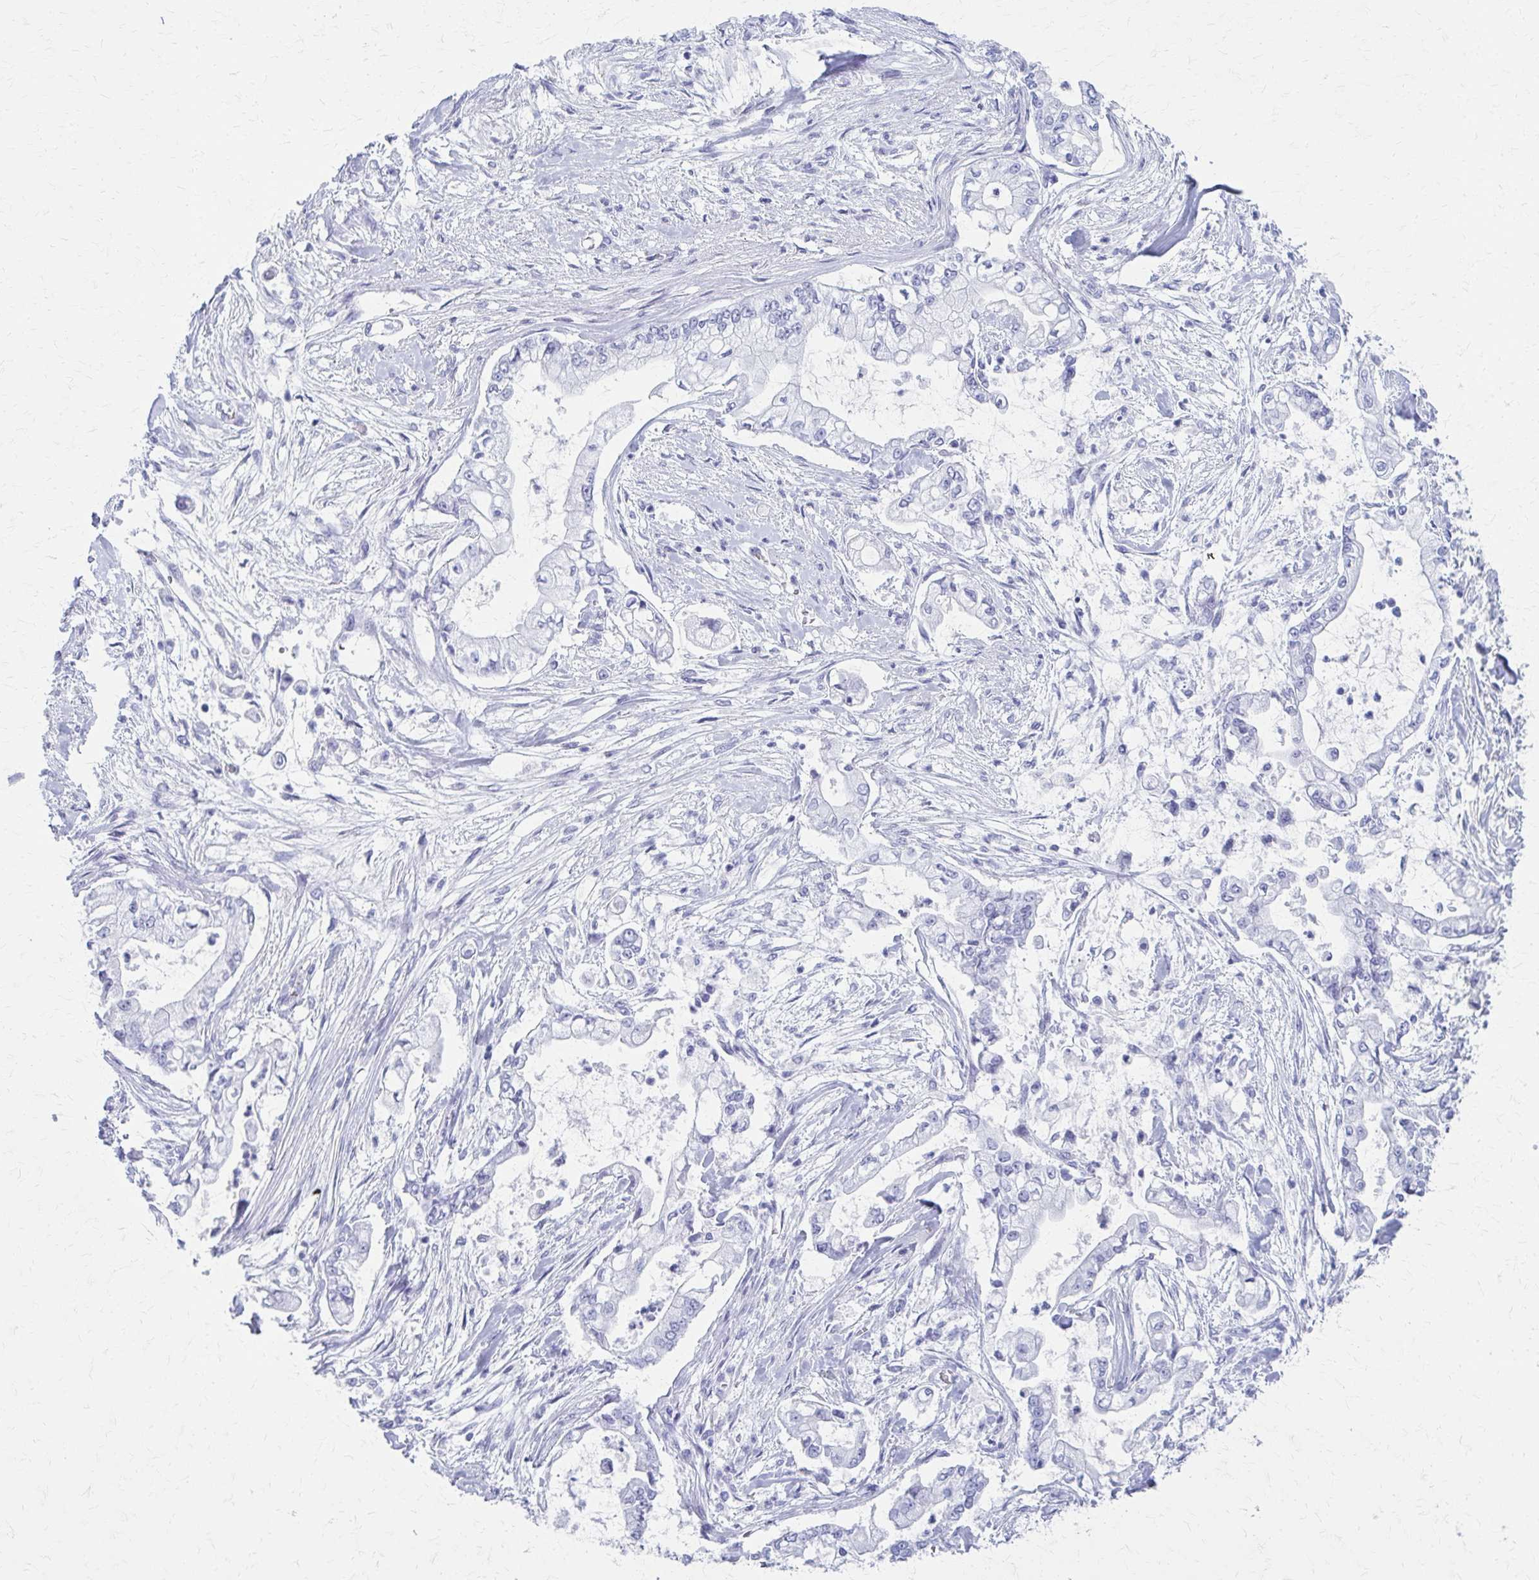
{"staining": {"intensity": "negative", "quantity": "none", "location": "none"}, "tissue": "pancreatic cancer", "cell_type": "Tumor cells", "image_type": "cancer", "snomed": [{"axis": "morphology", "description": "Adenocarcinoma, NOS"}, {"axis": "topography", "description": "Pancreas"}], "caption": "Immunohistochemistry histopathology image of pancreatic cancer stained for a protein (brown), which shows no staining in tumor cells.", "gene": "CELF5", "patient": {"sex": "female", "age": 69}}